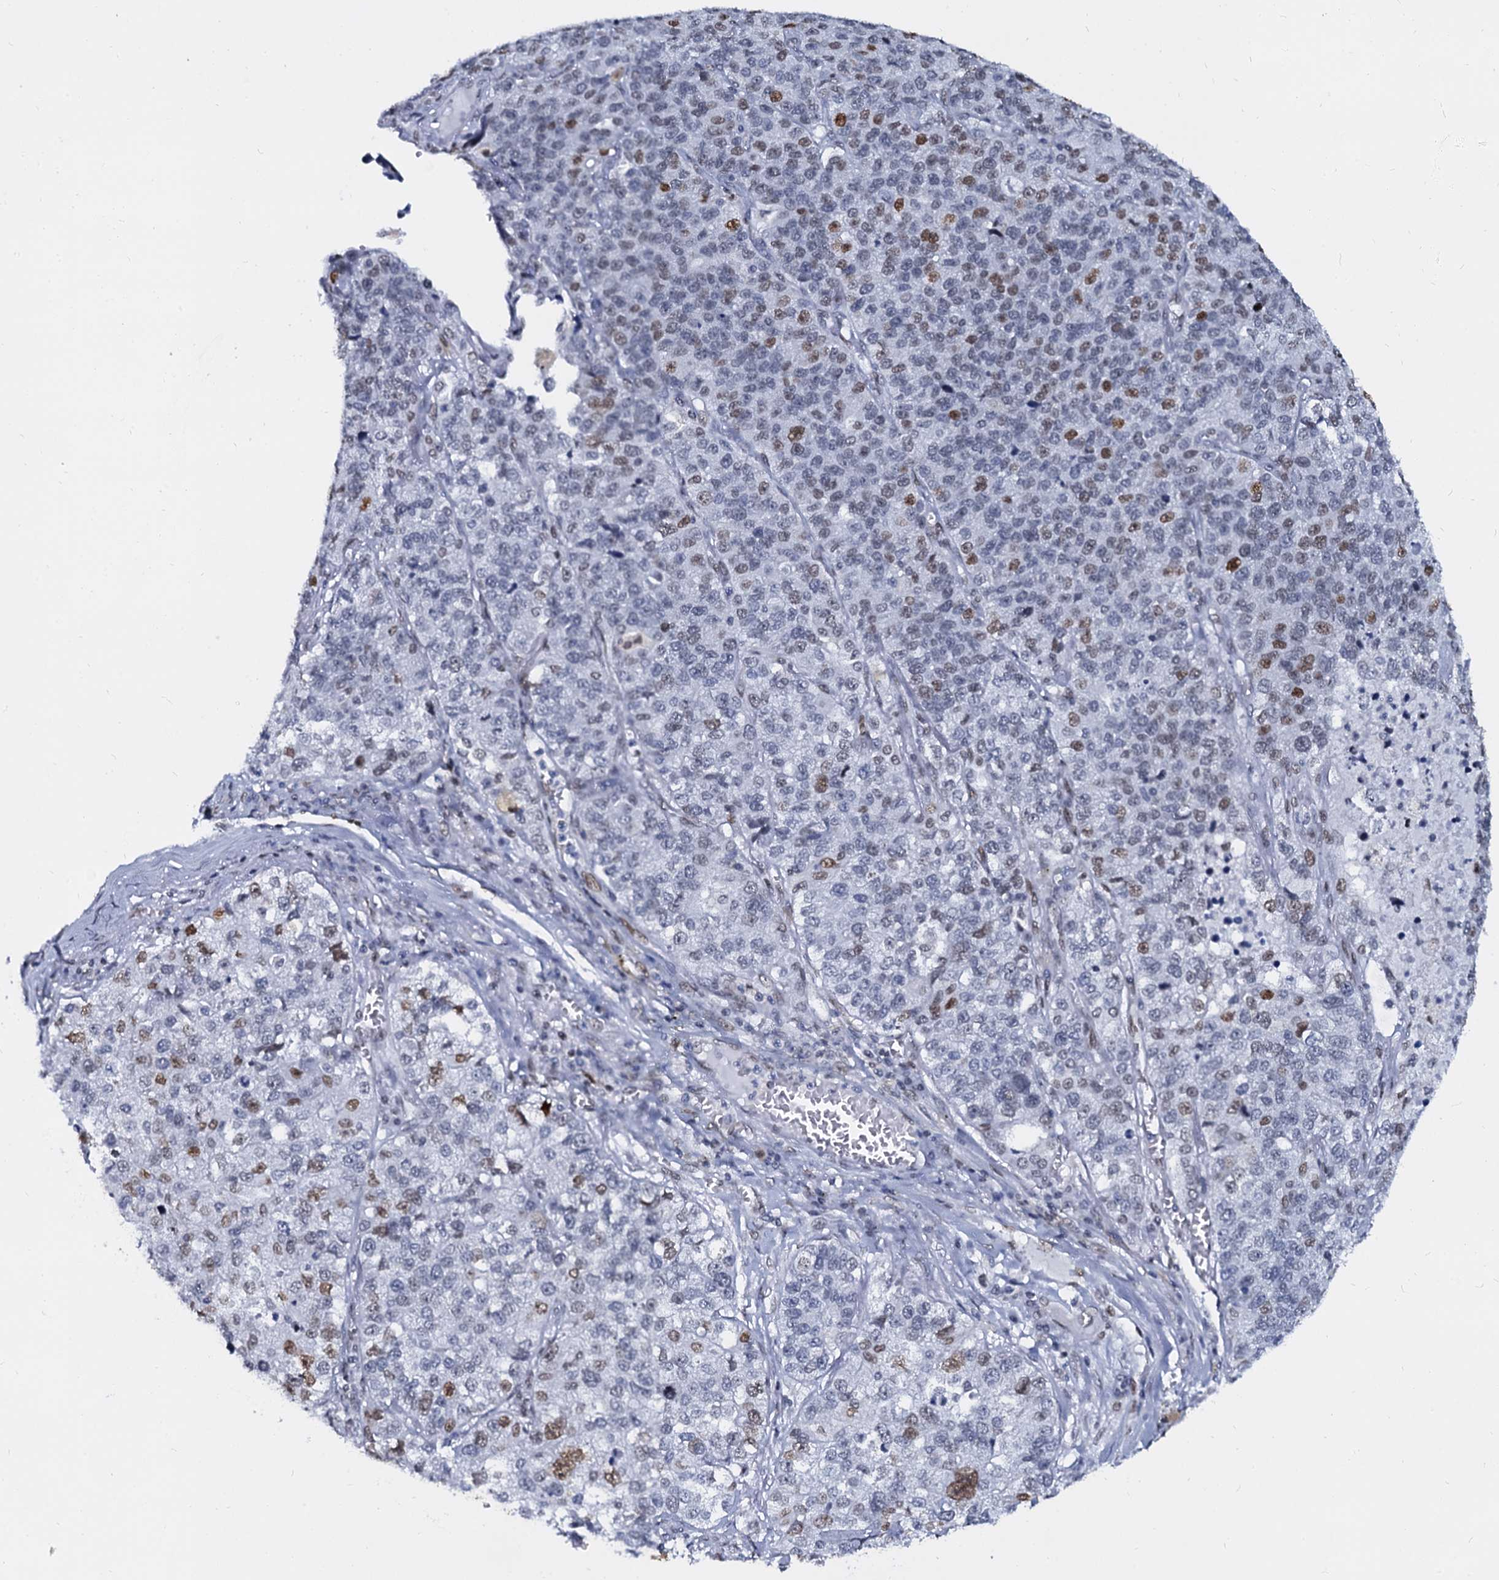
{"staining": {"intensity": "moderate", "quantity": "25%-75%", "location": "nuclear"}, "tissue": "lung cancer", "cell_type": "Tumor cells", "image_type": "cancer", "snomed": [{"axis": "morphology", "description": "Adenocarcinoma, NOS"}, {"axis": "topography", "description": "Lung"}], "caption": "Immunohistochemistry of human lung cancer (adenocarcinoma) reveals medium levels of moderate nuclear positivity in about 25%-75% of tumor cells.", "gene": "CMAS", "patient": {"sex": "male", "age": 49}}